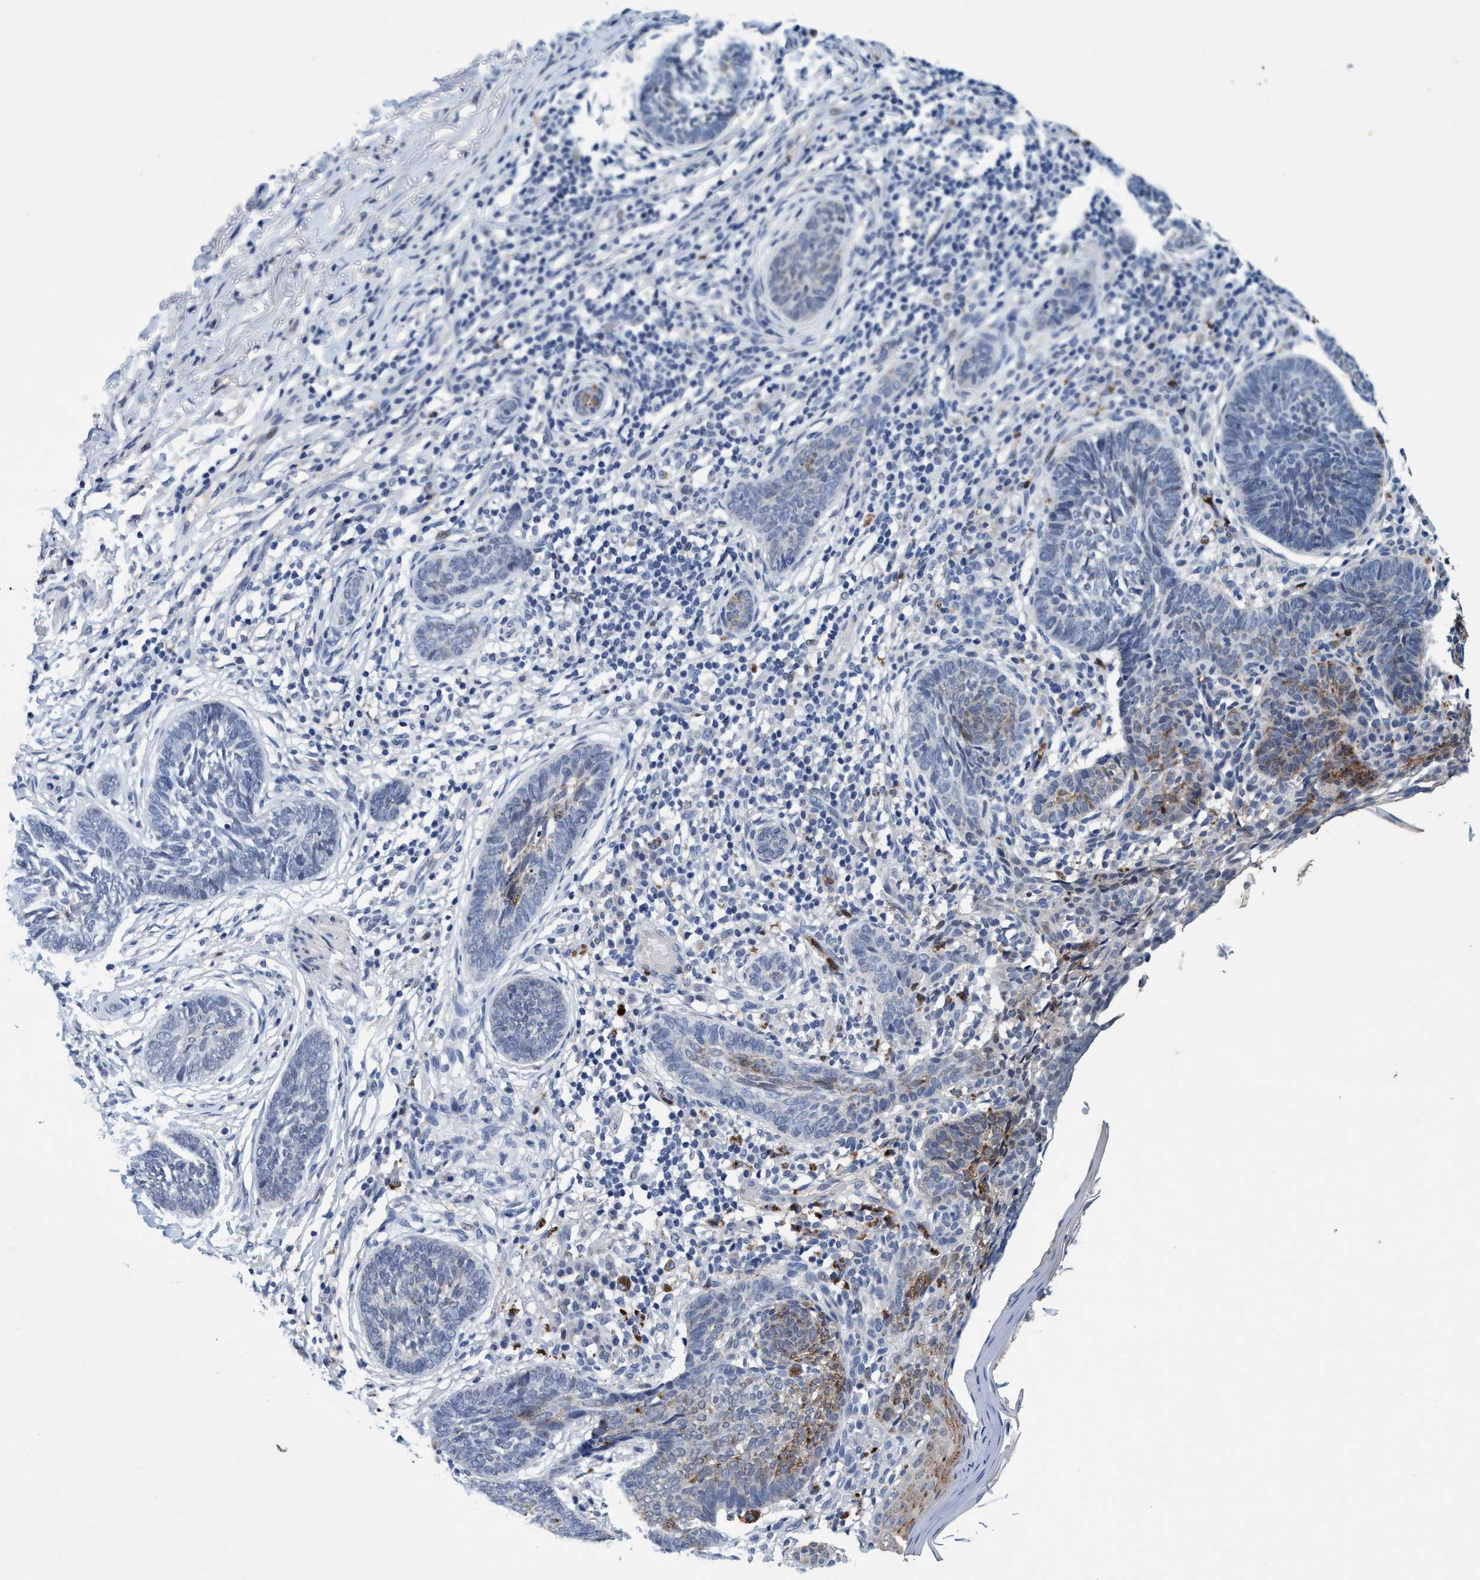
{"staining": {"intensity": "negative", "quantity": "none", "location": "none"}, "tissue": "skin cancer", "cell_type": "Tumor cells", "image_type": "cancer", "snomed": [{"axis": "morphology", "description": "Normal tissue, NOS"}, {"axis": "morphology", "description": "Basal cell carcinoma"}, {"axis": "topography", "description": "Skin"}], "caption": "This micrograph is of skin cancer (basal cell carcinoma) stained with immunohistochemistry (IHC) to label a protein in brown with the nuclei are counter-stained blue. There is no staining in tumor cells. Brightfield microscopy of immunohistochemistry (IHC) stained with DAB (brown) and hematoxylin (blue), captured at high magnification.", "gene": "GRB14", "patient": {"sex": "male", "age": 87}}